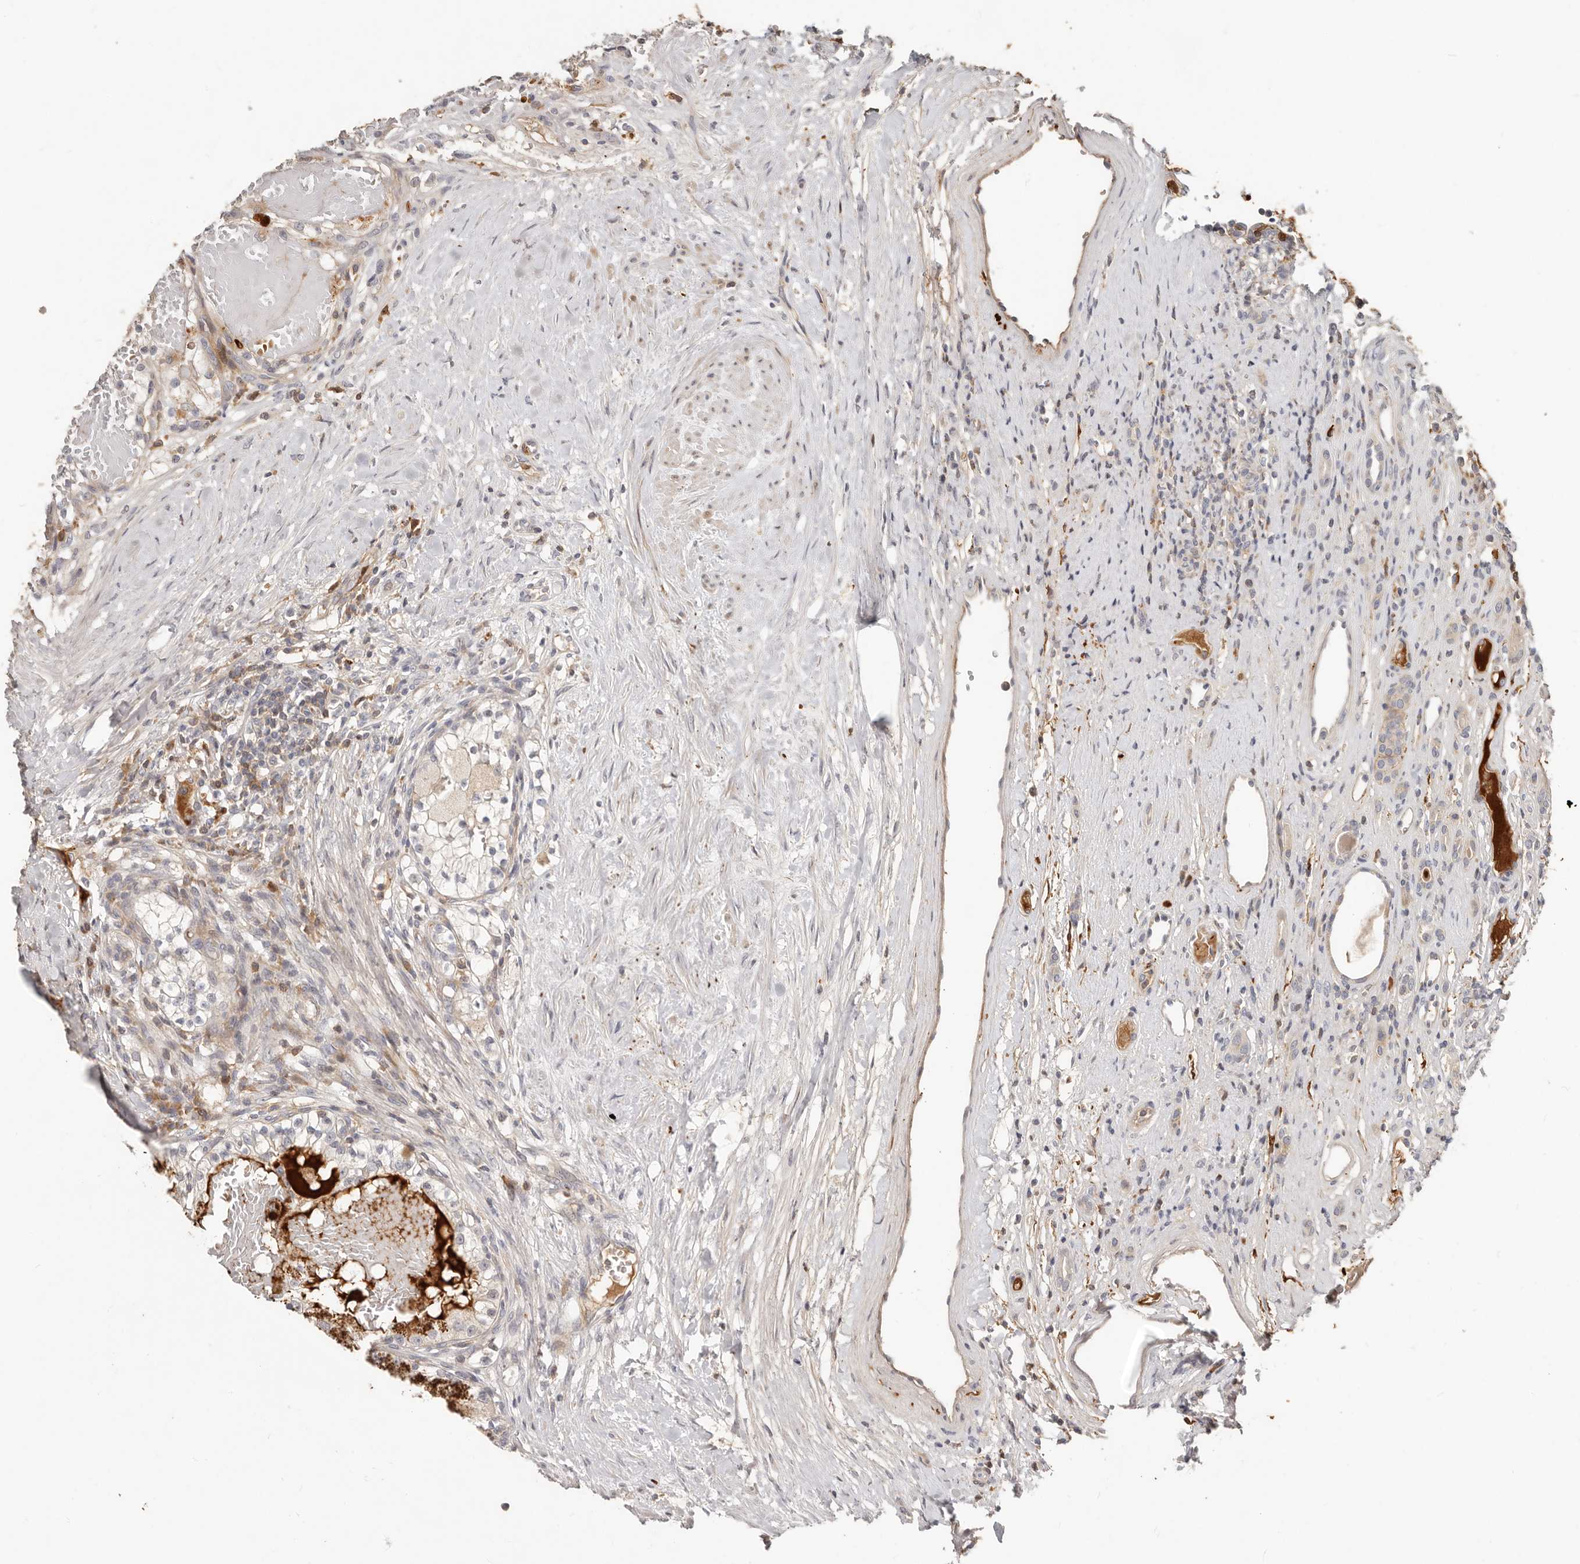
{"staining": {"intensity": "weak", "quantity": "25%-75%", "location": "cytoplasmic/membranous"}, "tissue": "renal cancer", "cell_type": "Tumor cells", "image_type": "cancer", "snomed": [{"axis": "morphology", "description": "Normal tissue, NOS"}, {"axis": "morphology", "description": "Adenocarcinoma, NOS"}, {"axis": "topography", "description": "Kidney"}], "caption": "Immunohistochemistry (IHC) histopathology image of renal cancer stained for a protein (brown), which reveals low levels of weak cytoplasmic/membranous staining in approximately 25%-75% of tumor cells.", "gene": "MTFR2", "patient": {"sex": "male", "age": 68}}